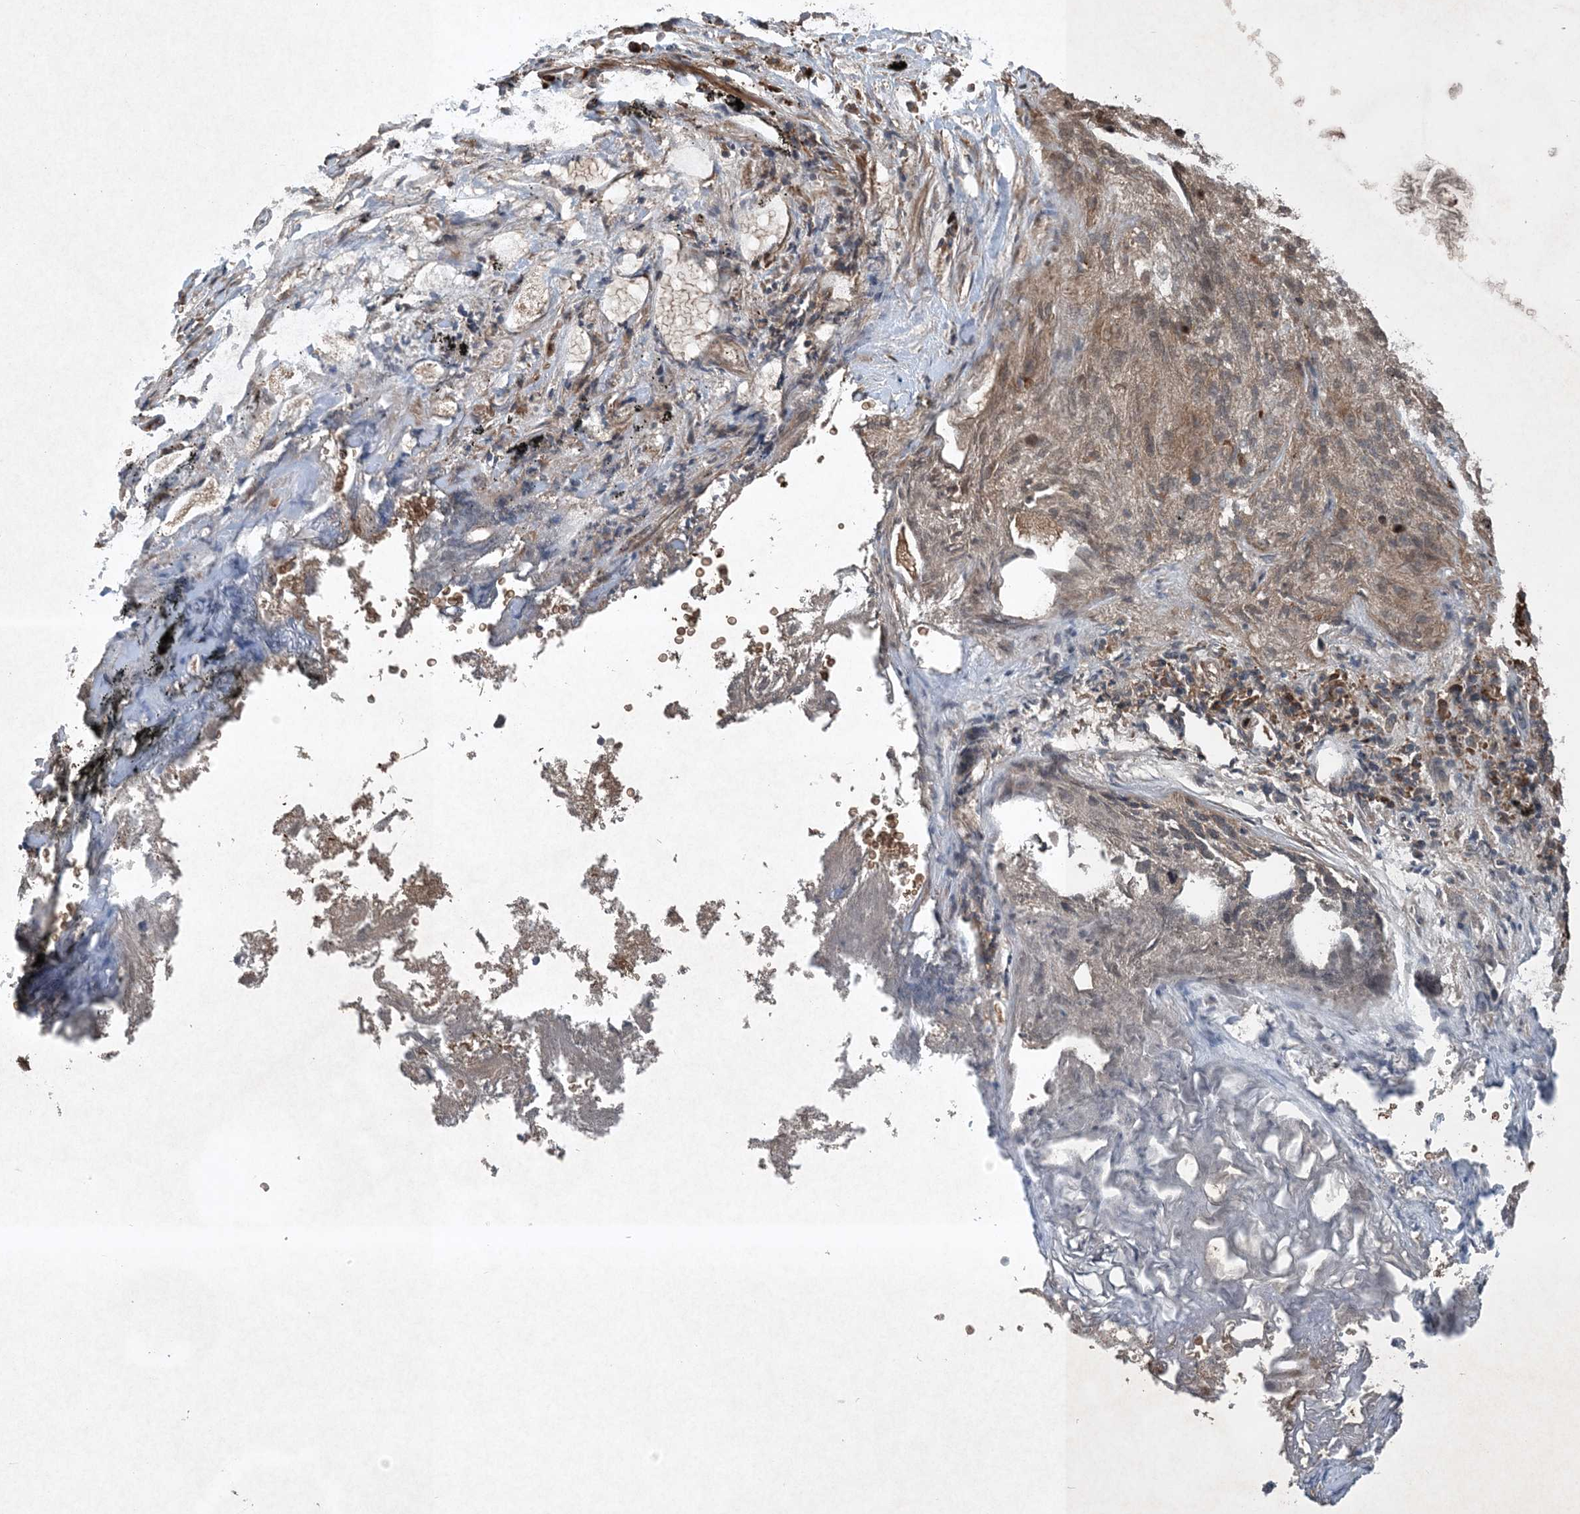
{"staining": {"intensity": "moderate", "quantity": ">75%", "location": "cytoplasmic/membranous"}, "tissue": "lung cancer", "cell_type": "Tumor cells", "image_type": "cancer", "snomed": [{"axis": "morphology", "description": "Inflammation, NOS"}, {"axis": "morphology", "description": "Squamous cell carcinoma, NOS"}, {"axis": "topography", "description": "Lymph node"}, {"axis": "topography", "description": "Soft tissue"}, {"axis": "topography", "description": "Lung"}], "caption": "Brown immunohistochemical staining in lung cancer (squamous cell carcinoma) demonstrates moderate cytoplasmic/membranous staining in about >75% of tumor cells.", "gene": "GNG5", "patient": {"sex": "male", "age": 66}}